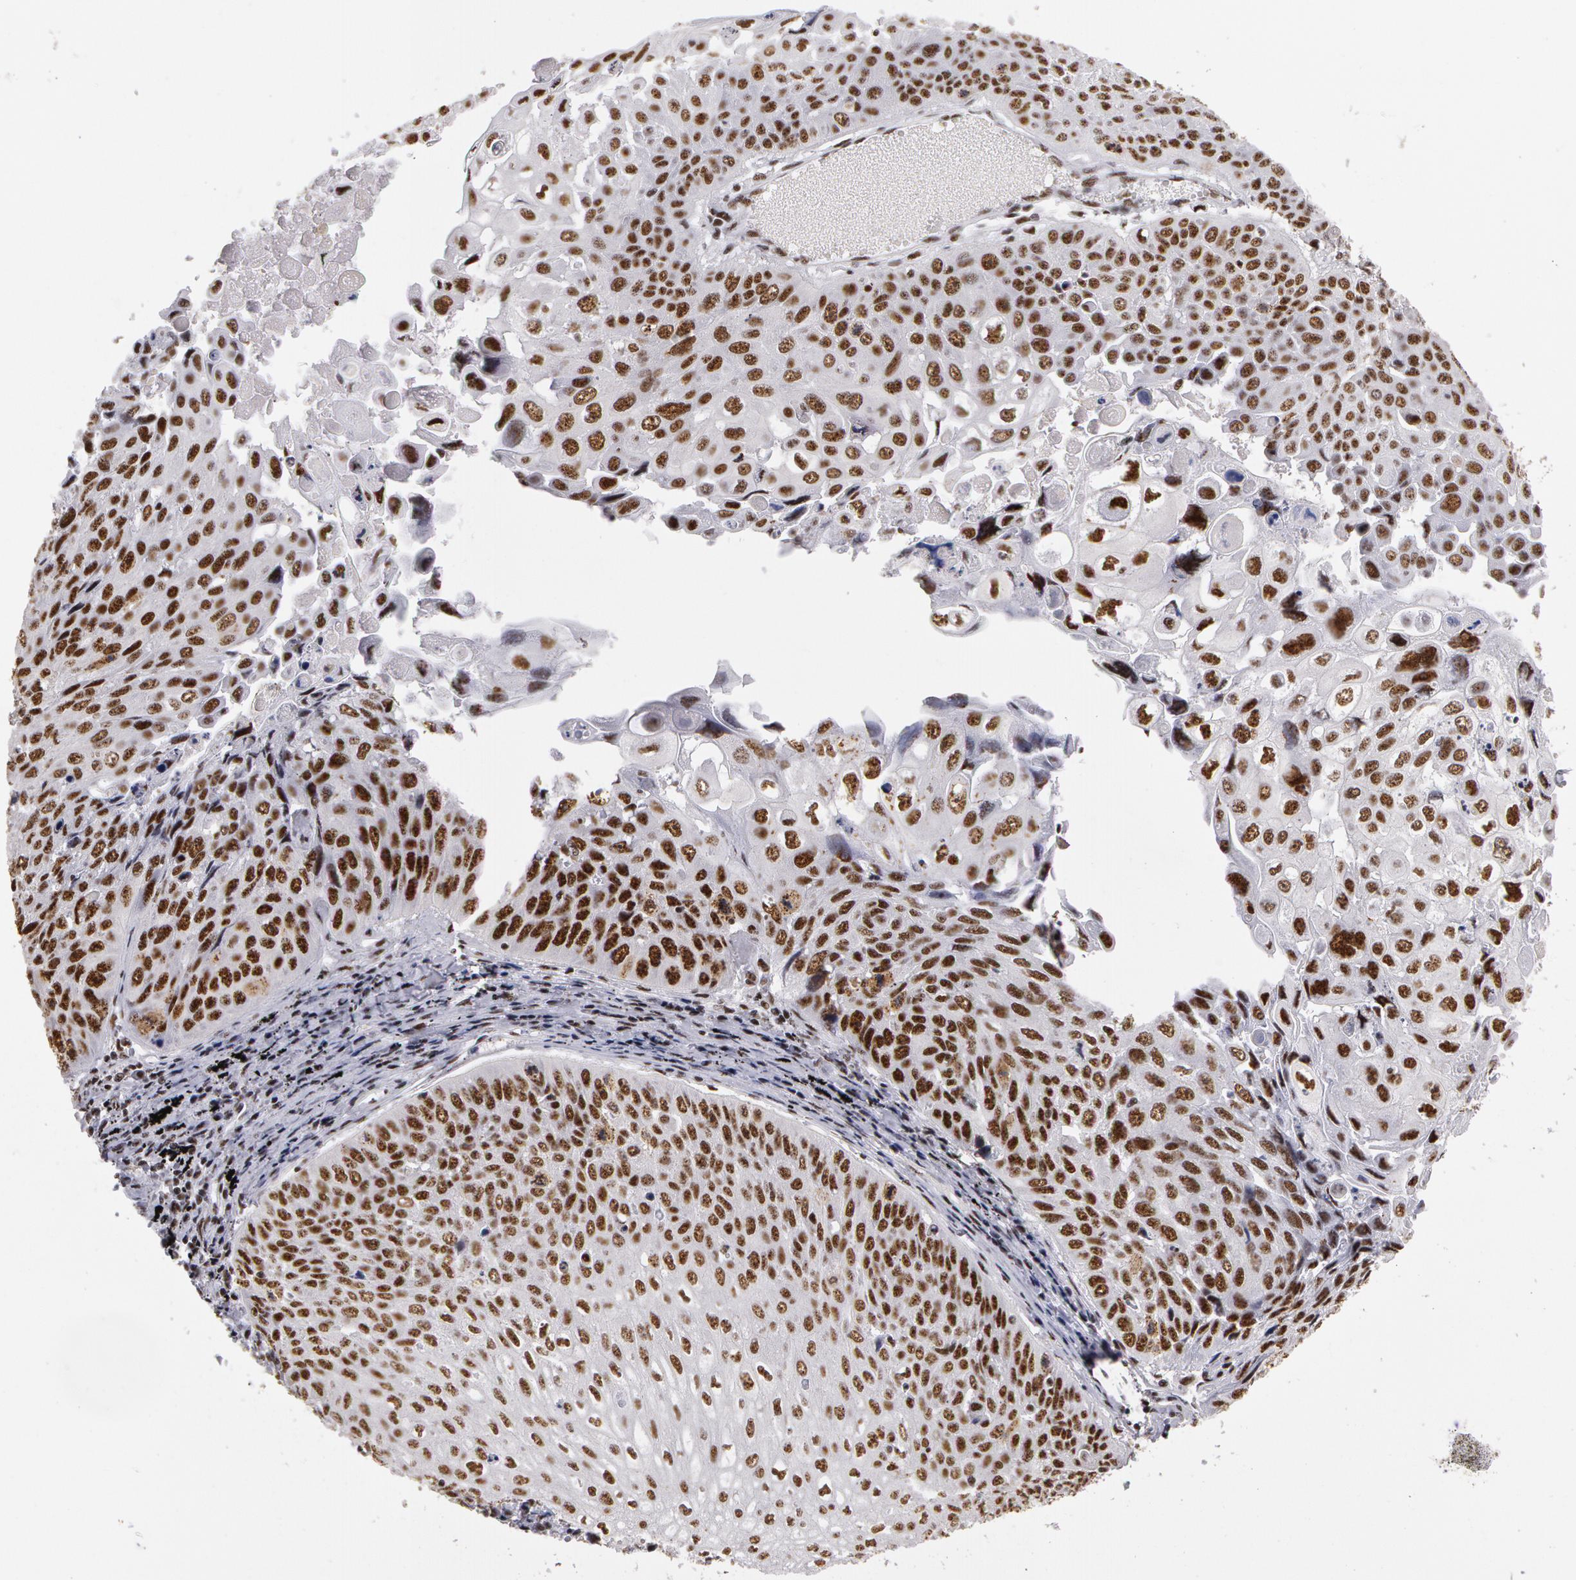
{"staining": {"intensity": "strong", "quantity": ">75%", "location": "nuclear"}, "tissue": "lung cancer", "cell_type": "Tumor cells", "image_type": "cancer", "snomed": [{"axis": "morphology", "description": "Adenocarcinoma, NOS"}, {"axis": "topography", "description": "Lung"}], "caption": "Protein expression analysis of human lung cancer (adenocarcinoma) reveals strong nuclear expression in about >75% of tumor cells.", "gene": "PNN", "patient": {"sex": "male", "age": 60}}